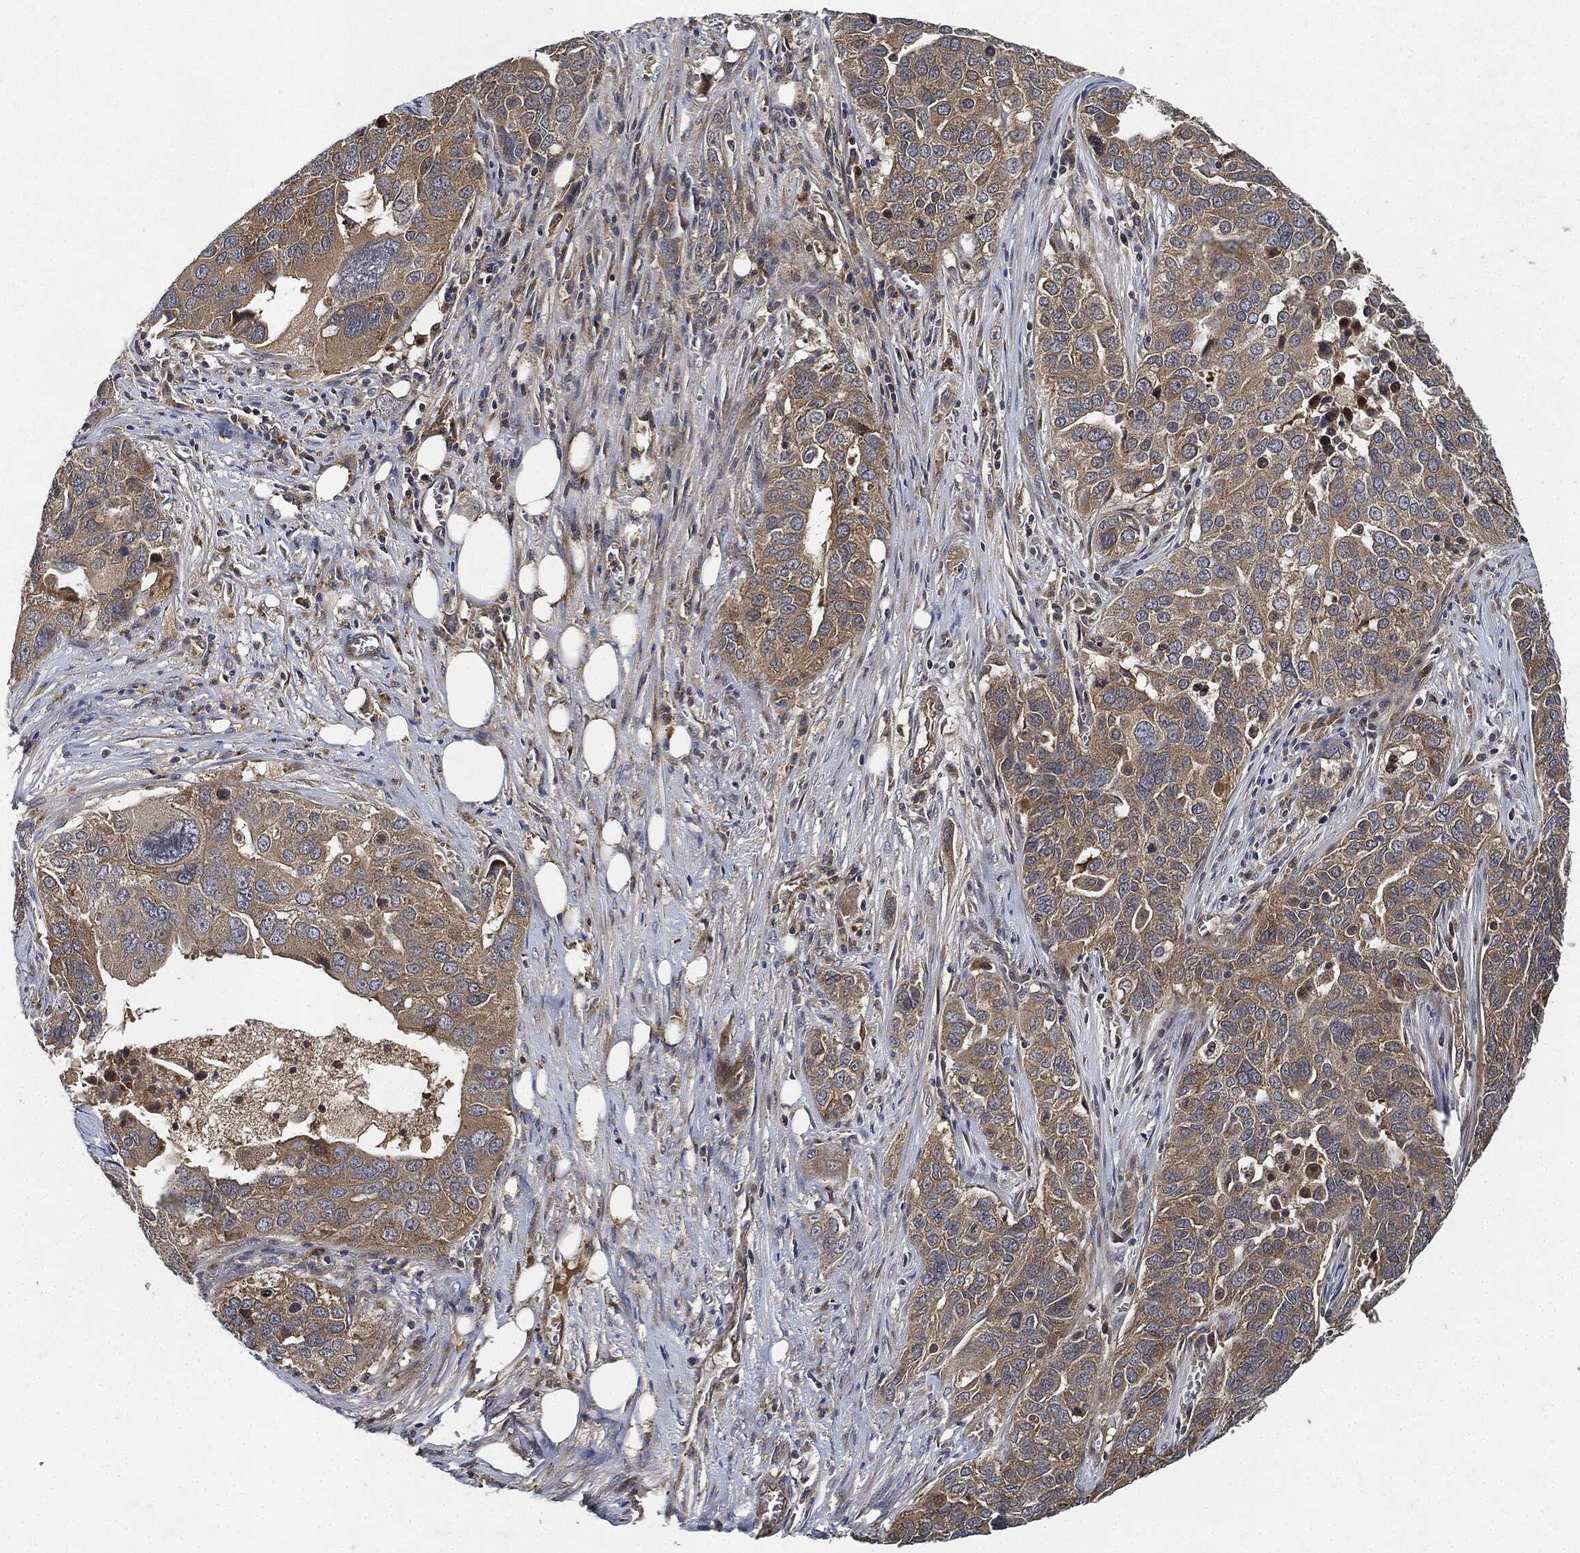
{"staining": {"intensity": "moderate", "quantity": "25%-75%", "location": "cytoplasmic/membranous"}, "tissue": "ovarian cancer", "cell_type": "Tumor cells", "image_type": "cancer", "snomed": [{"axis": "morphology", "description": "Carcinoma, endometroid"}, {"axis": "topography", "description": "Soft tissue"}, {"axis": "topography", "description": "Ovary"}], "caption": "An image of human endometroid carcinoma (ovarian) stained for a protein shows moderate cytoplasmic/membranous brown staining in tumor cells. The staining was performed using DAB to visualize the protein expression in brown, while the nuclei were stained in blue with hematoxylin (Magnification: 20x).", "gene": "MLST8", "patient": {"sex": "female", "age": 52}}